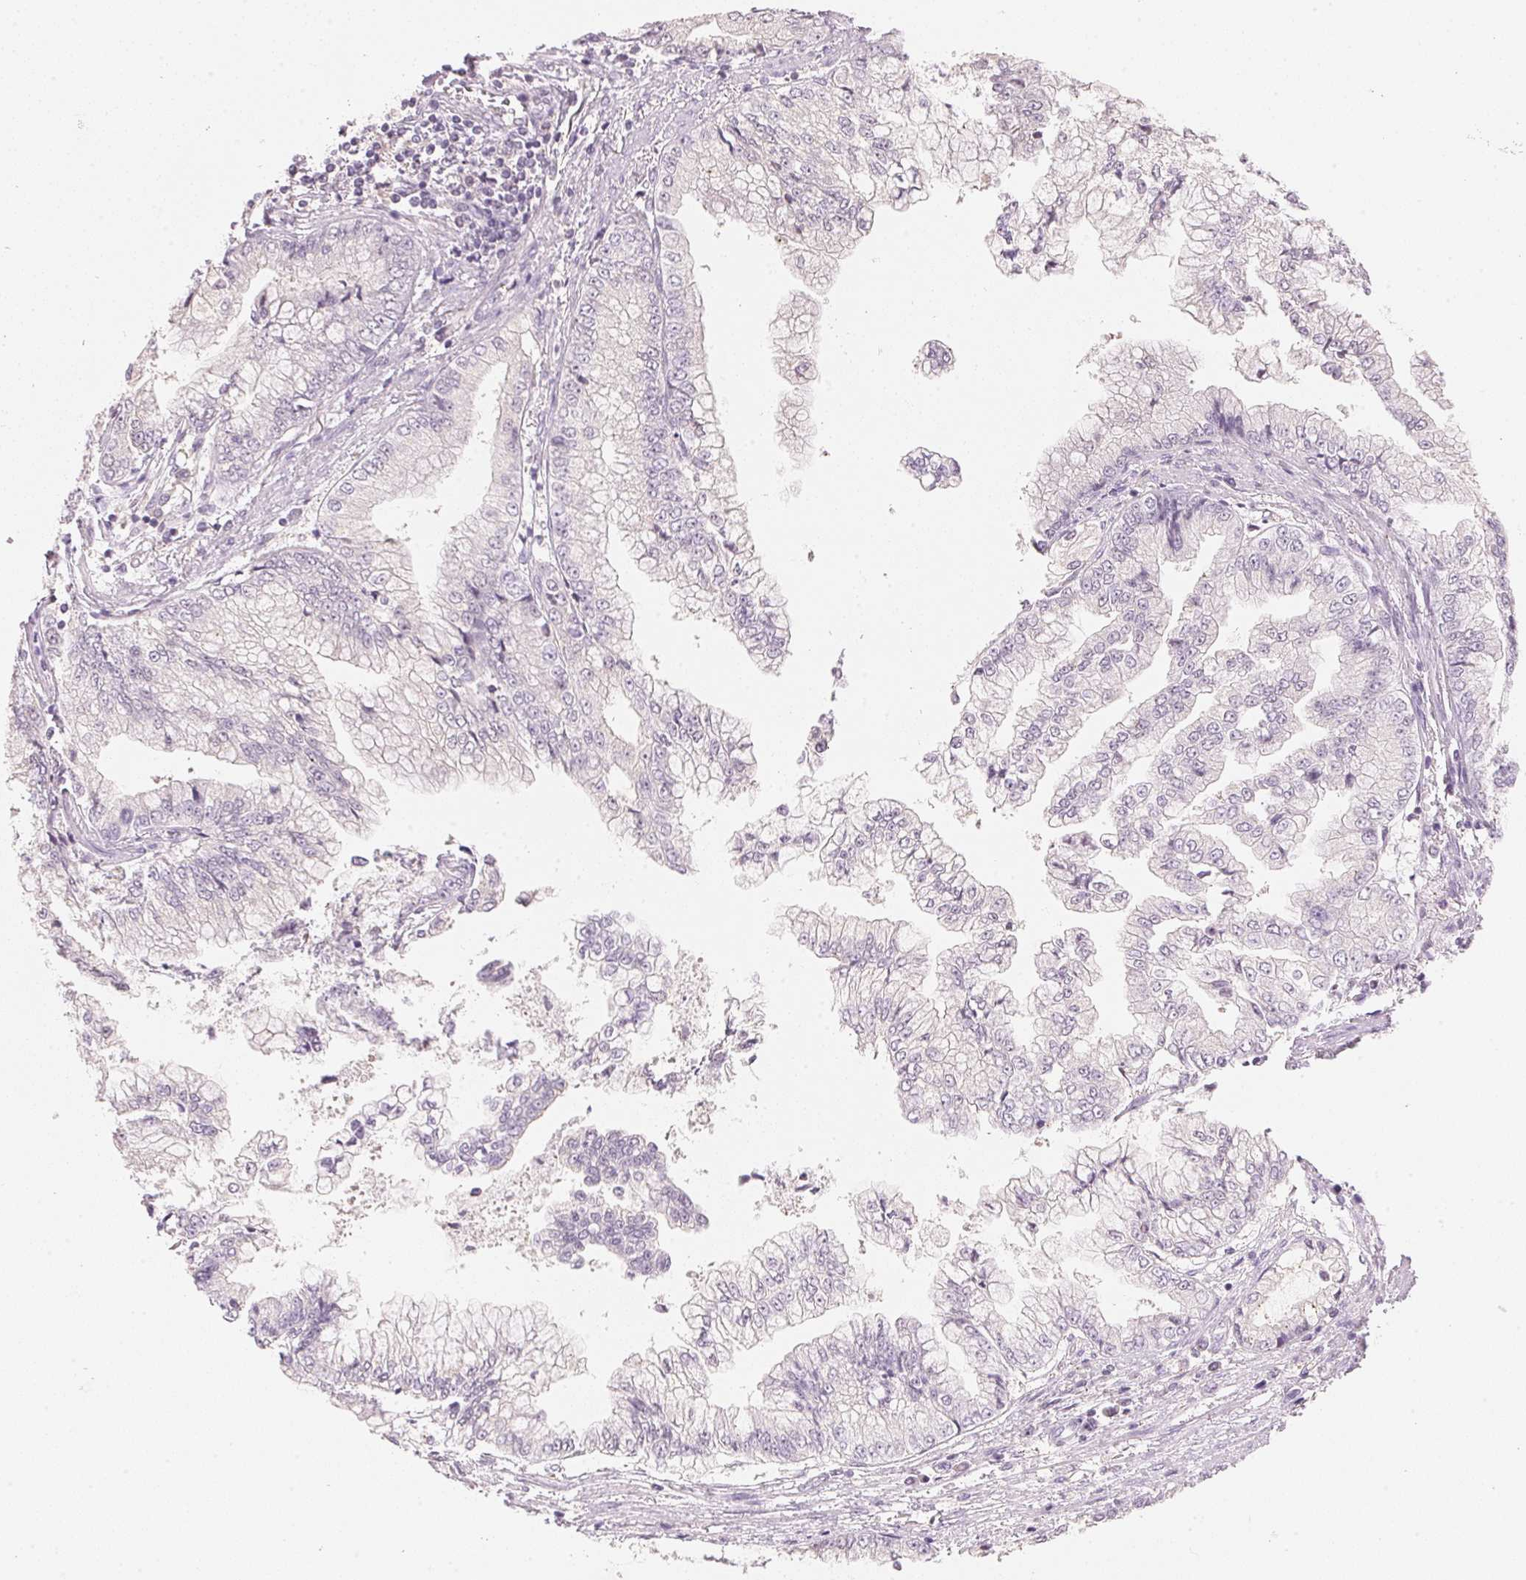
{"staining": {"intensity": "negative", "quantity": "none", "location": "none"}, "tissue": "stomach cancer", "cell_type": "Tumor cells", "image_type": "cancer", "snomed": [{"axis": "morphology", "description": "Adenocarcinoma, NOS"}, {"axis": "topography", "description": "Stomach, upper"}], "caption": "DAB immunohistochemical staining of stomach cancer (adenocarcinoma) shows no significant positivity in tumor cells. (DAB immunohistochemistry (IHC) with hematoxylin counter stain).", "gene": "HOXB13", "patient": {"sex": "female", "age": 74}}